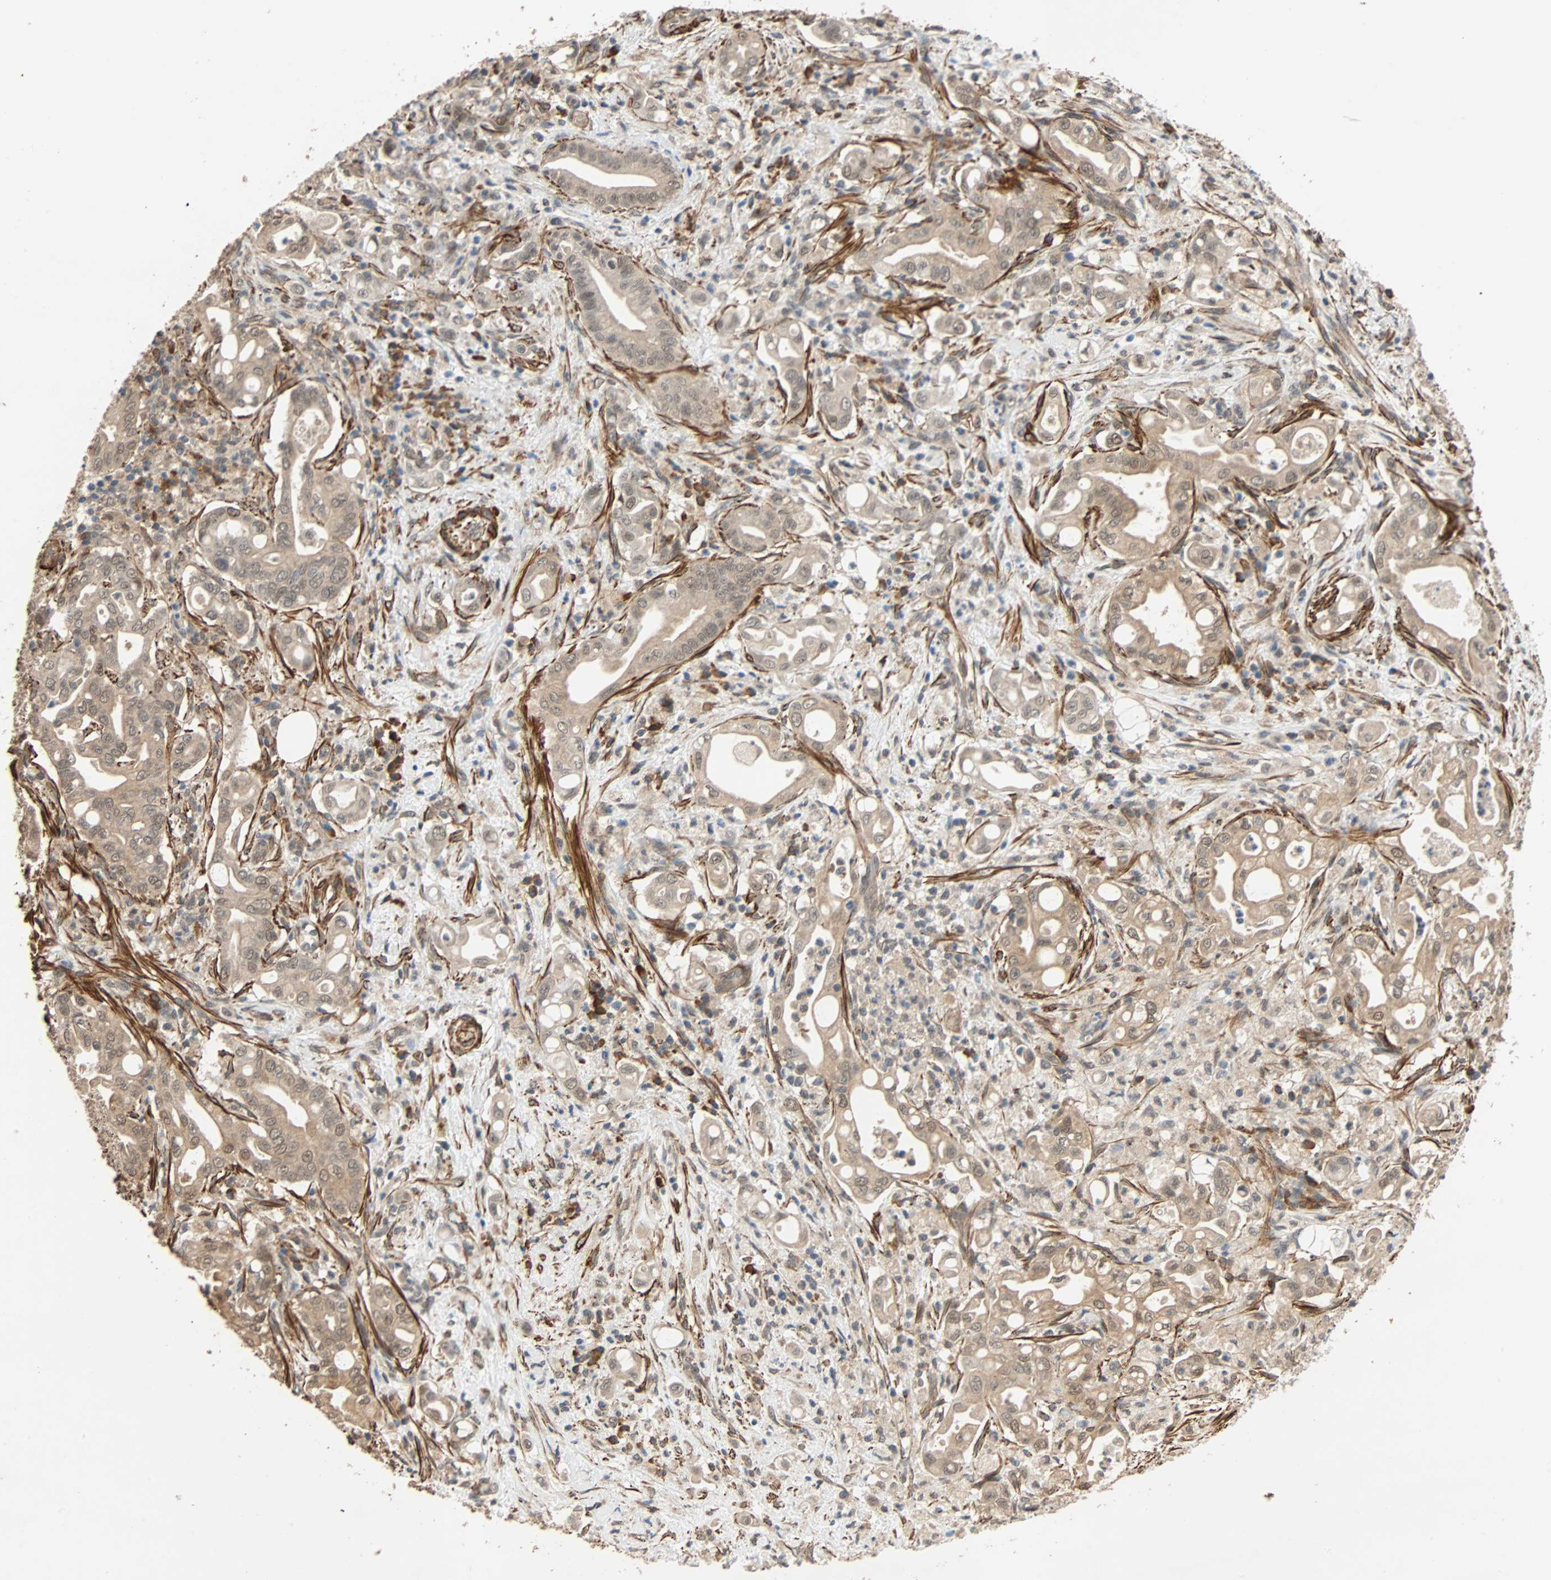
{"staining": {"intensity": "moderate", "quantity": ">75%", "location": "cytoplasmic/membranous"}, "tissue": "liver cancer", "cell_type": "Tumor cells", "image_type": "cancer", "snomed": [{"axis": "morphology", "description": "Cholangiocarcinoma"}, {"axis": "topography", "description": "Liver"}], "caption": "There is medium levels of moderate cytoplasmic/membranous staining in tumor cells of cholangiocarcinoma (liver), as demonstrated by immunohistochemical staining (brown color).", "gene": "QSER1", "patient": {"sex": "female", "age": 68}}